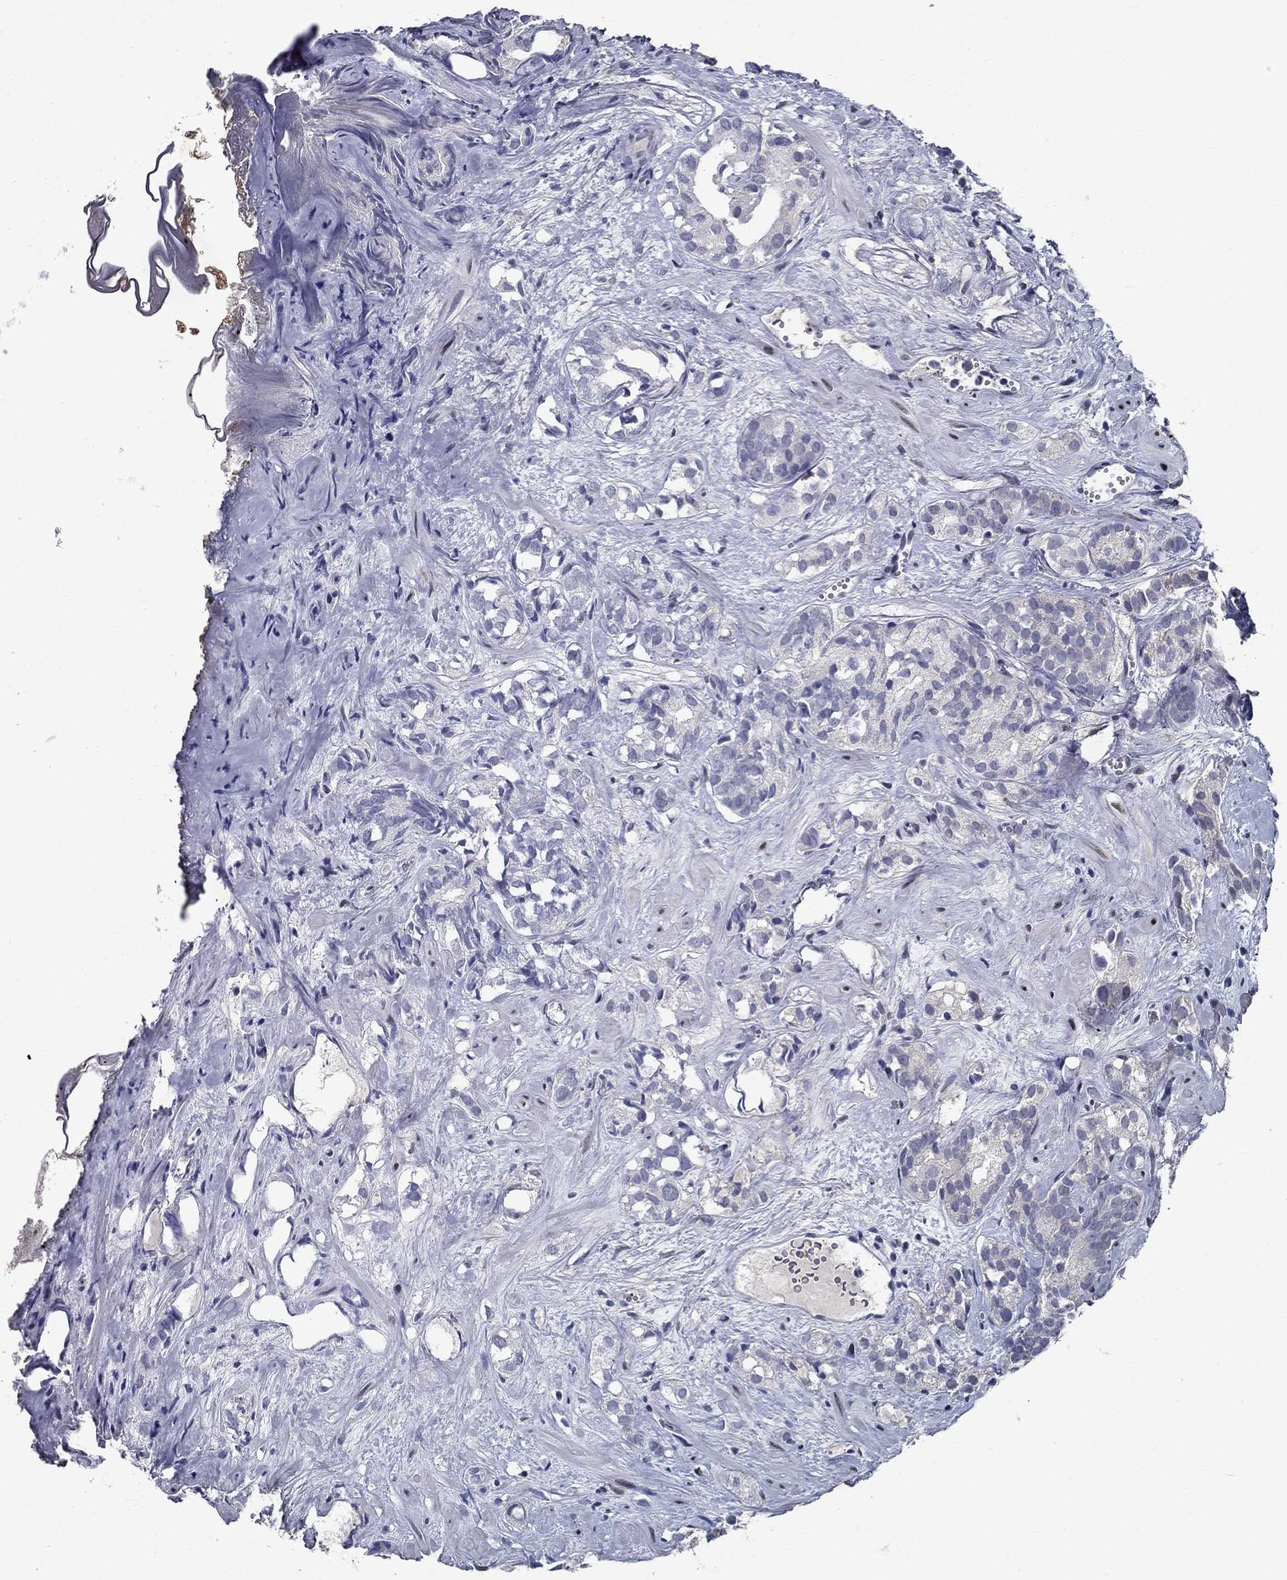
{"staining": {"intensity": "negative", "quantity": "none", "location": "none"}, "tissue": "prostate cancer", "cell_type": "Tumor cells", "image_type": "cancer", "snomed": [{"axis": "morphology", "description": "Adenocarcinoma, High grade"}, {"axis": "topography", "description": "Prostate"}], "caption": "Tumor cells are negative for protein expression in human high-grade adenocarcinoma (prostate).", "gene": "RBFOX1", "patient": {"sex": "male", "age": 90}}